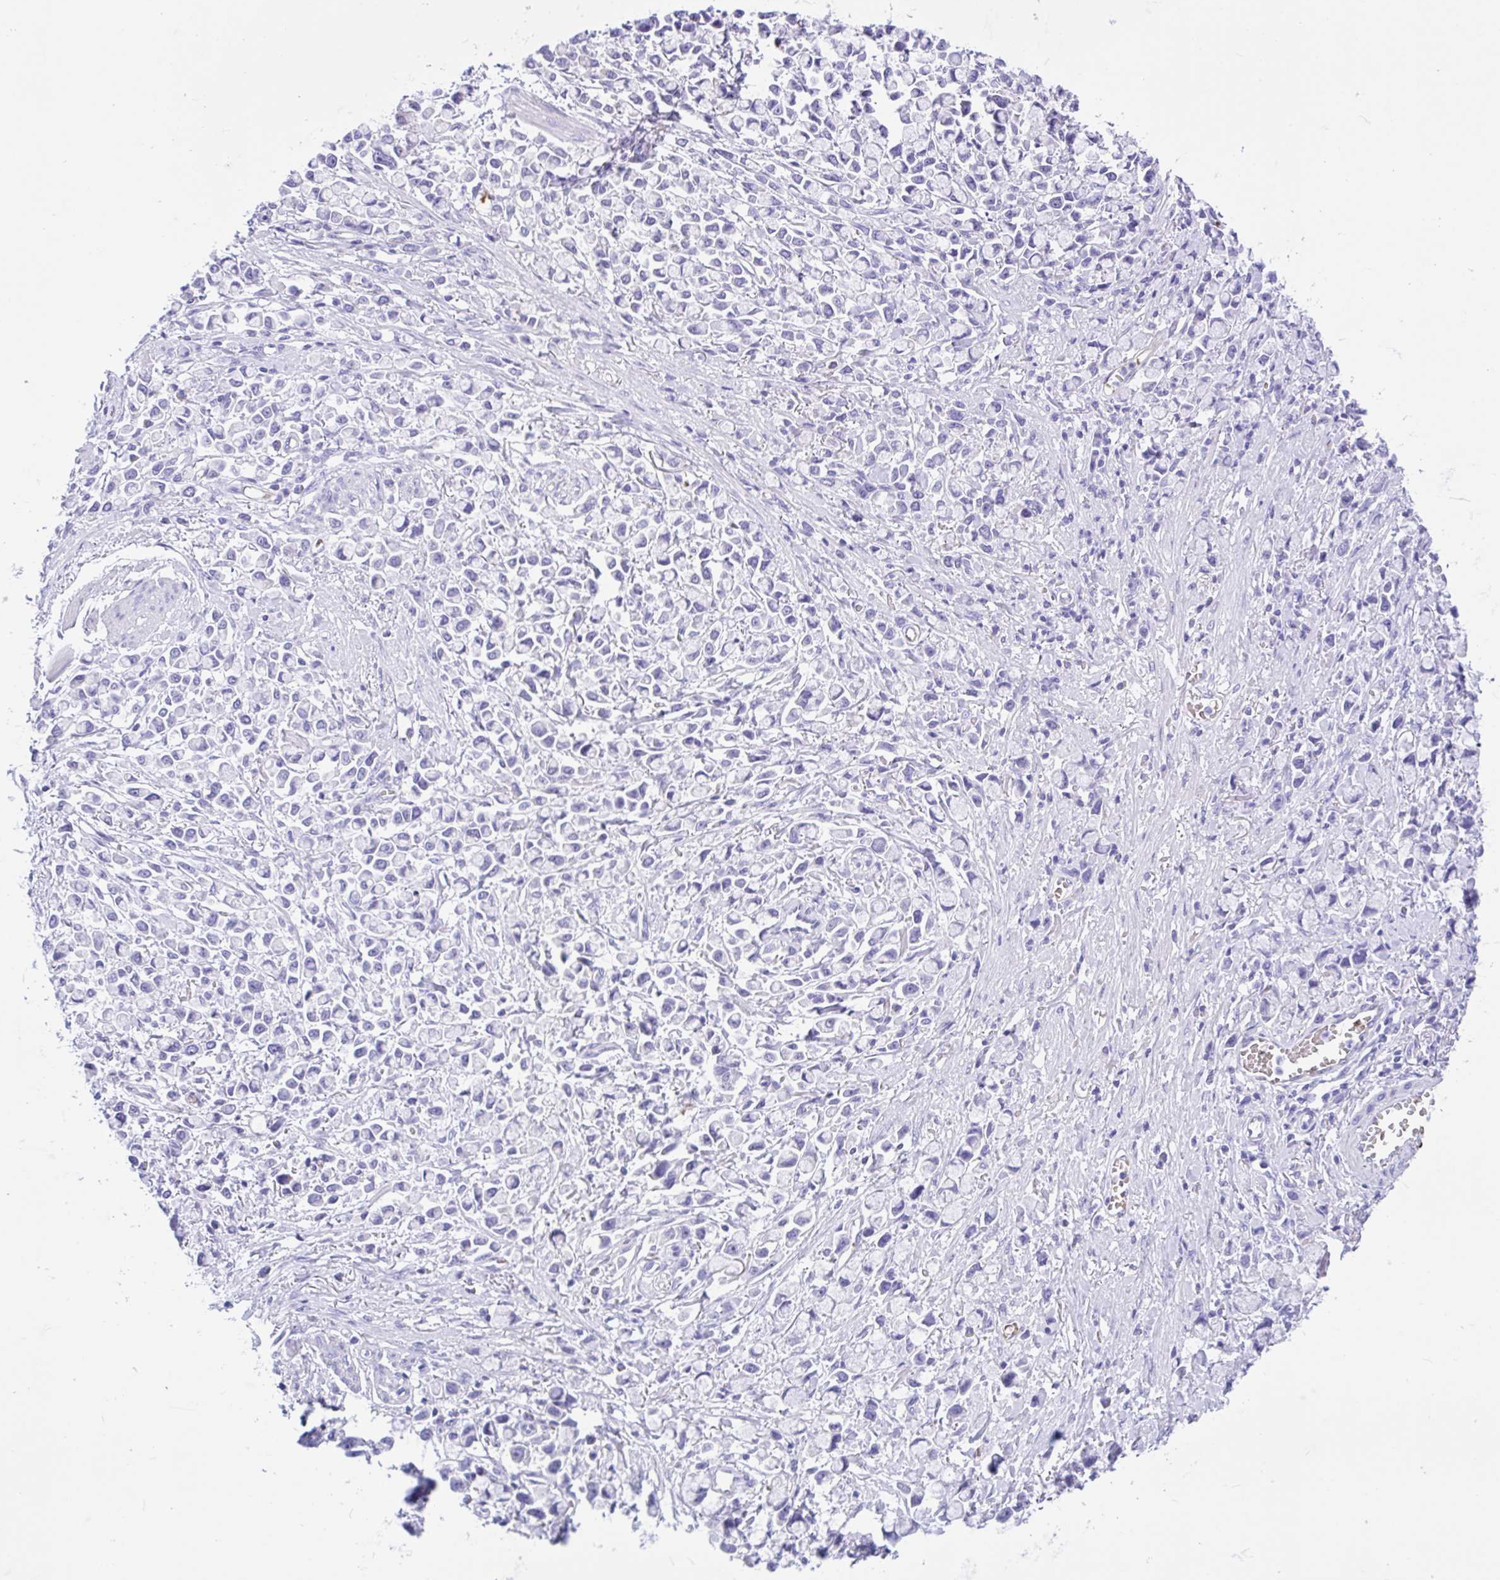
{"staining": {"intensity": "negative", "quantity": "none", "location": "none"}, "tissue": "stomach cancer", "cell_type": "Tumor cells", "image_type": "cancer", "snomed": [{"axis": "morphology", "description": "Adenocarcinoma, NOS"}, {"axis": "topography", "description": "Stomach"}], "caption": "Immunohistochemistry (IHC) micrograph of neoplastic tissue: human adenocarcinoma (stomach) stained with DAB exhibits no significant protein expression in tumor cells.", "gene": "TMEM79", "patient": {"sex": "female", "age": 81}}